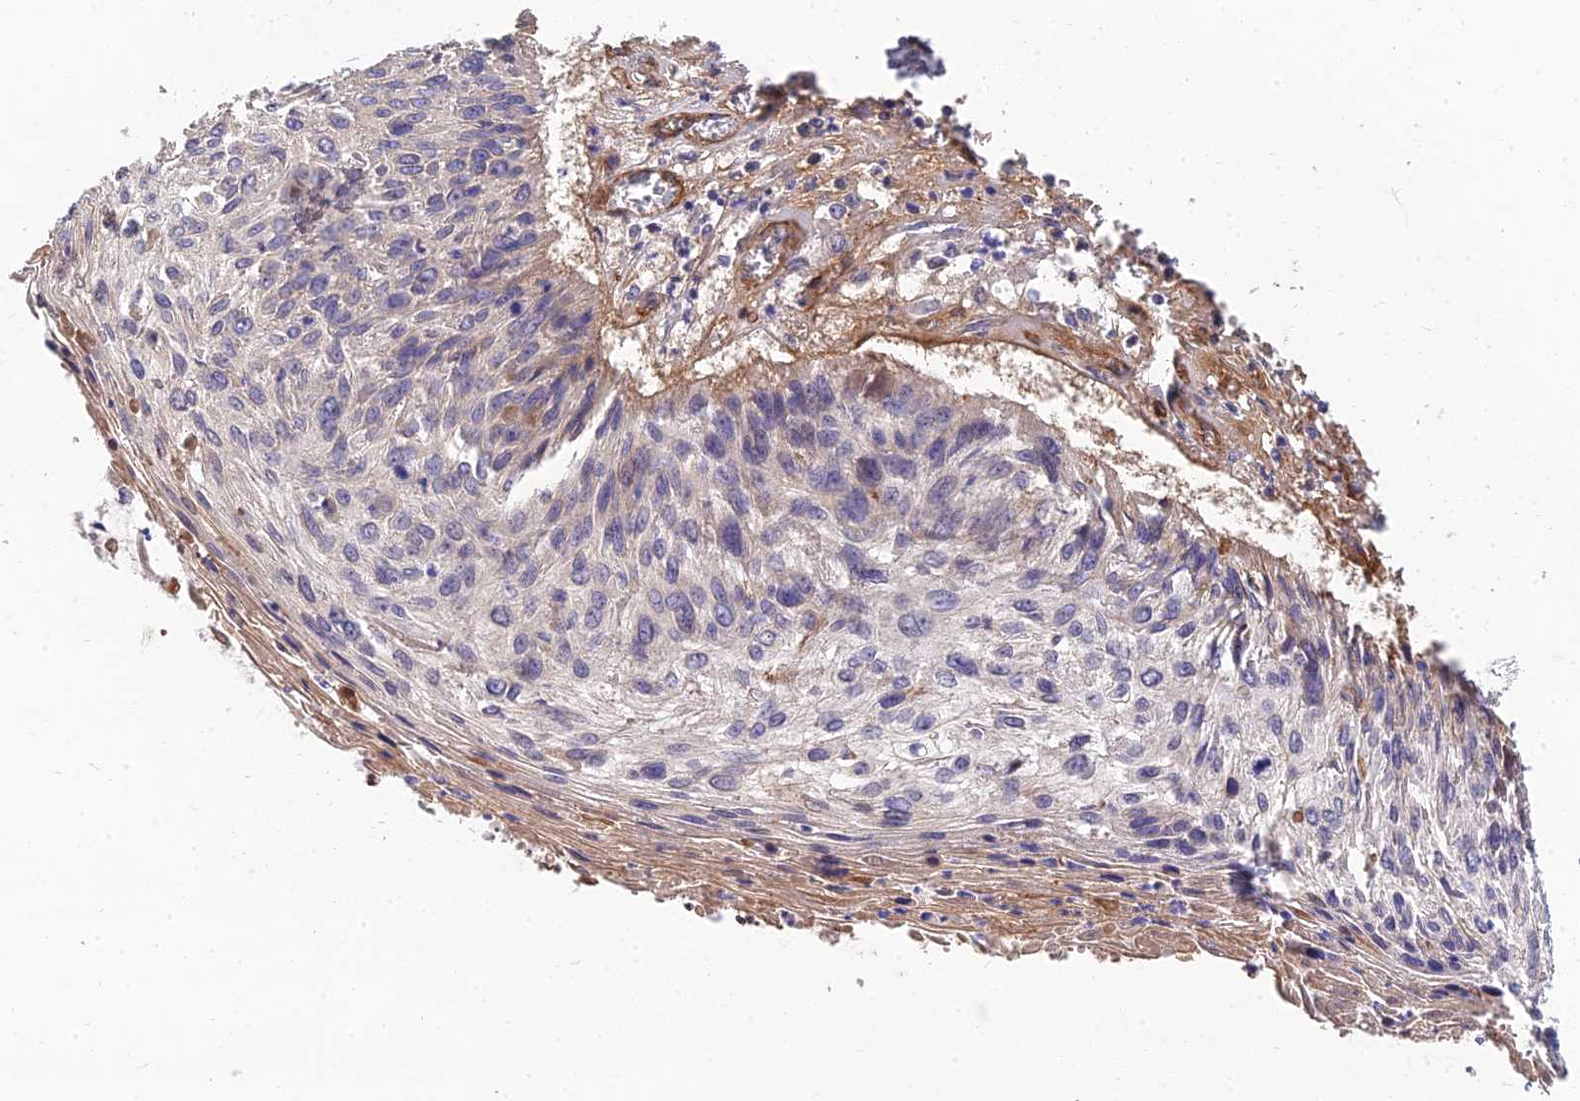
{"staining": {"intensity": "negative", "quantity": "none", "location": "none"}, "tissue": "cervical cancer", "cell_type": "Tumor cells", "image_type": "cancer", "snomed": [{"axis": "morphology", "description": "Squamous cell carcinoma, NOS"}, {"axis": "topography", "description": "Cervix"}], "caption": "Tumor cells are negative for brown protein staining in cervical cancer (squamous cell carcinoma).", "gene": "MRPL35", "patient": {"sex": "female", "age": 51}}